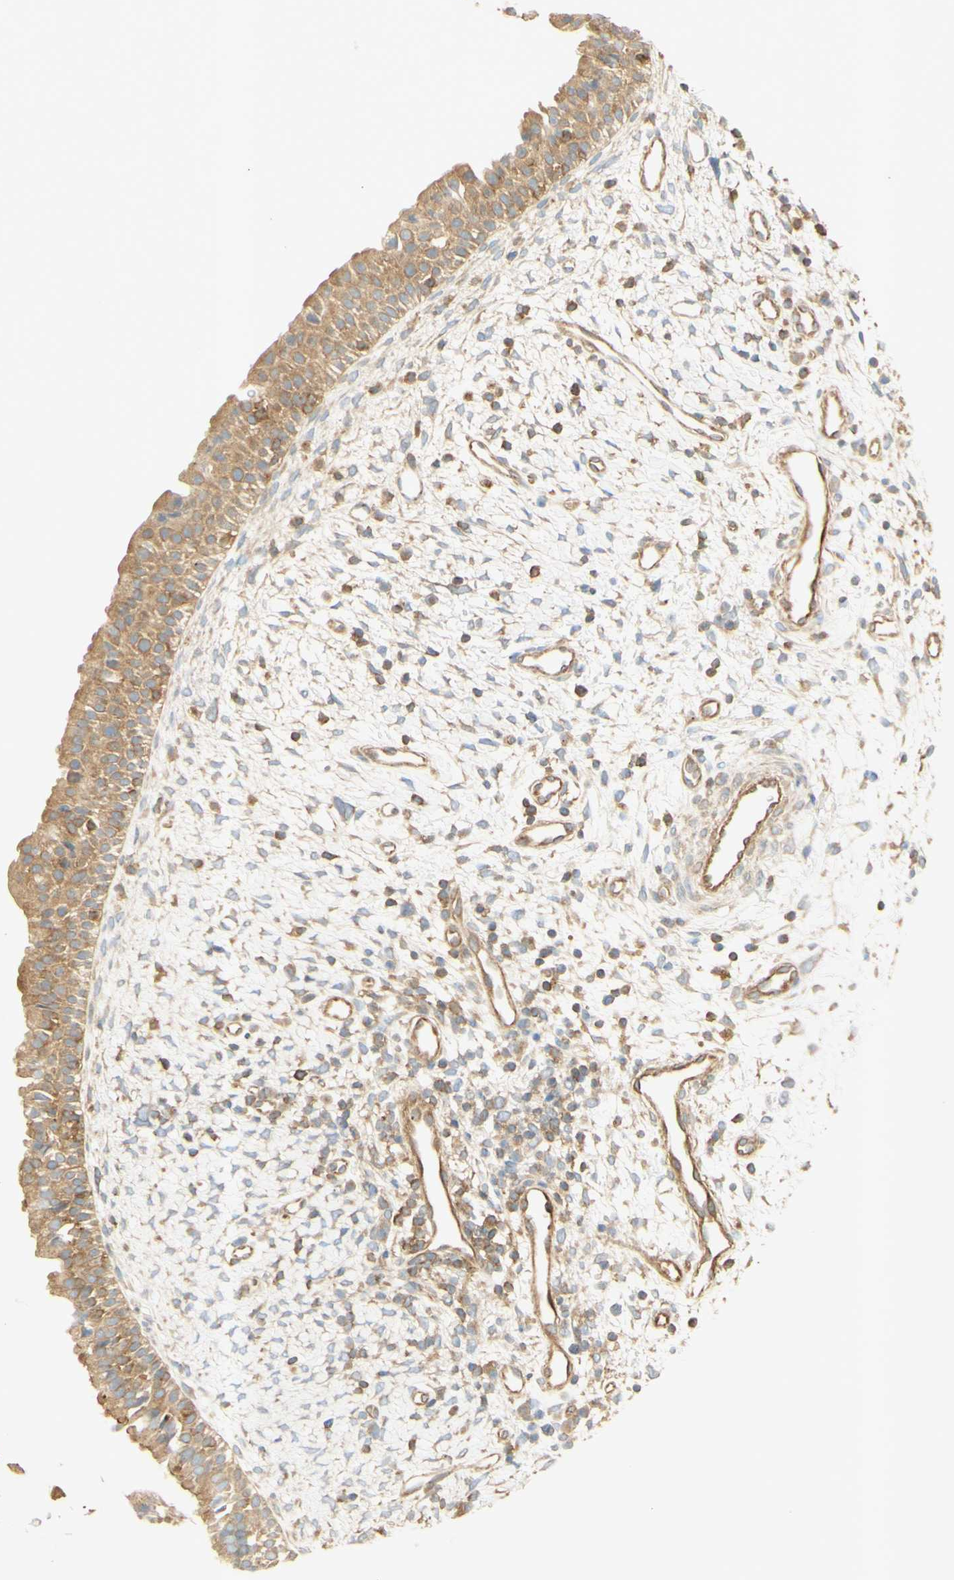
{"staining": {"intensity": "moderate", "quantity": ">75%", "location": "cytoplasmic/membranous"}, "tissue": "nasopharynx", "cell_type": "Respiratory epithelial cells", "image_type": "normal", "snomed": [{"axis": "morphology", "description": "Normal tissue, NOS"}, {"axis": "topography", "description": "Nasopharynx"}], "caption": "This micrograph exhibits IHC staining of normal human nasopharynx, with medium moderate cytoplasmic/membranous expression in approximately >75% of respiratory epithelial cells.", "gene": "IKBKG", "patient": {"sex": "male", "age": 22}}